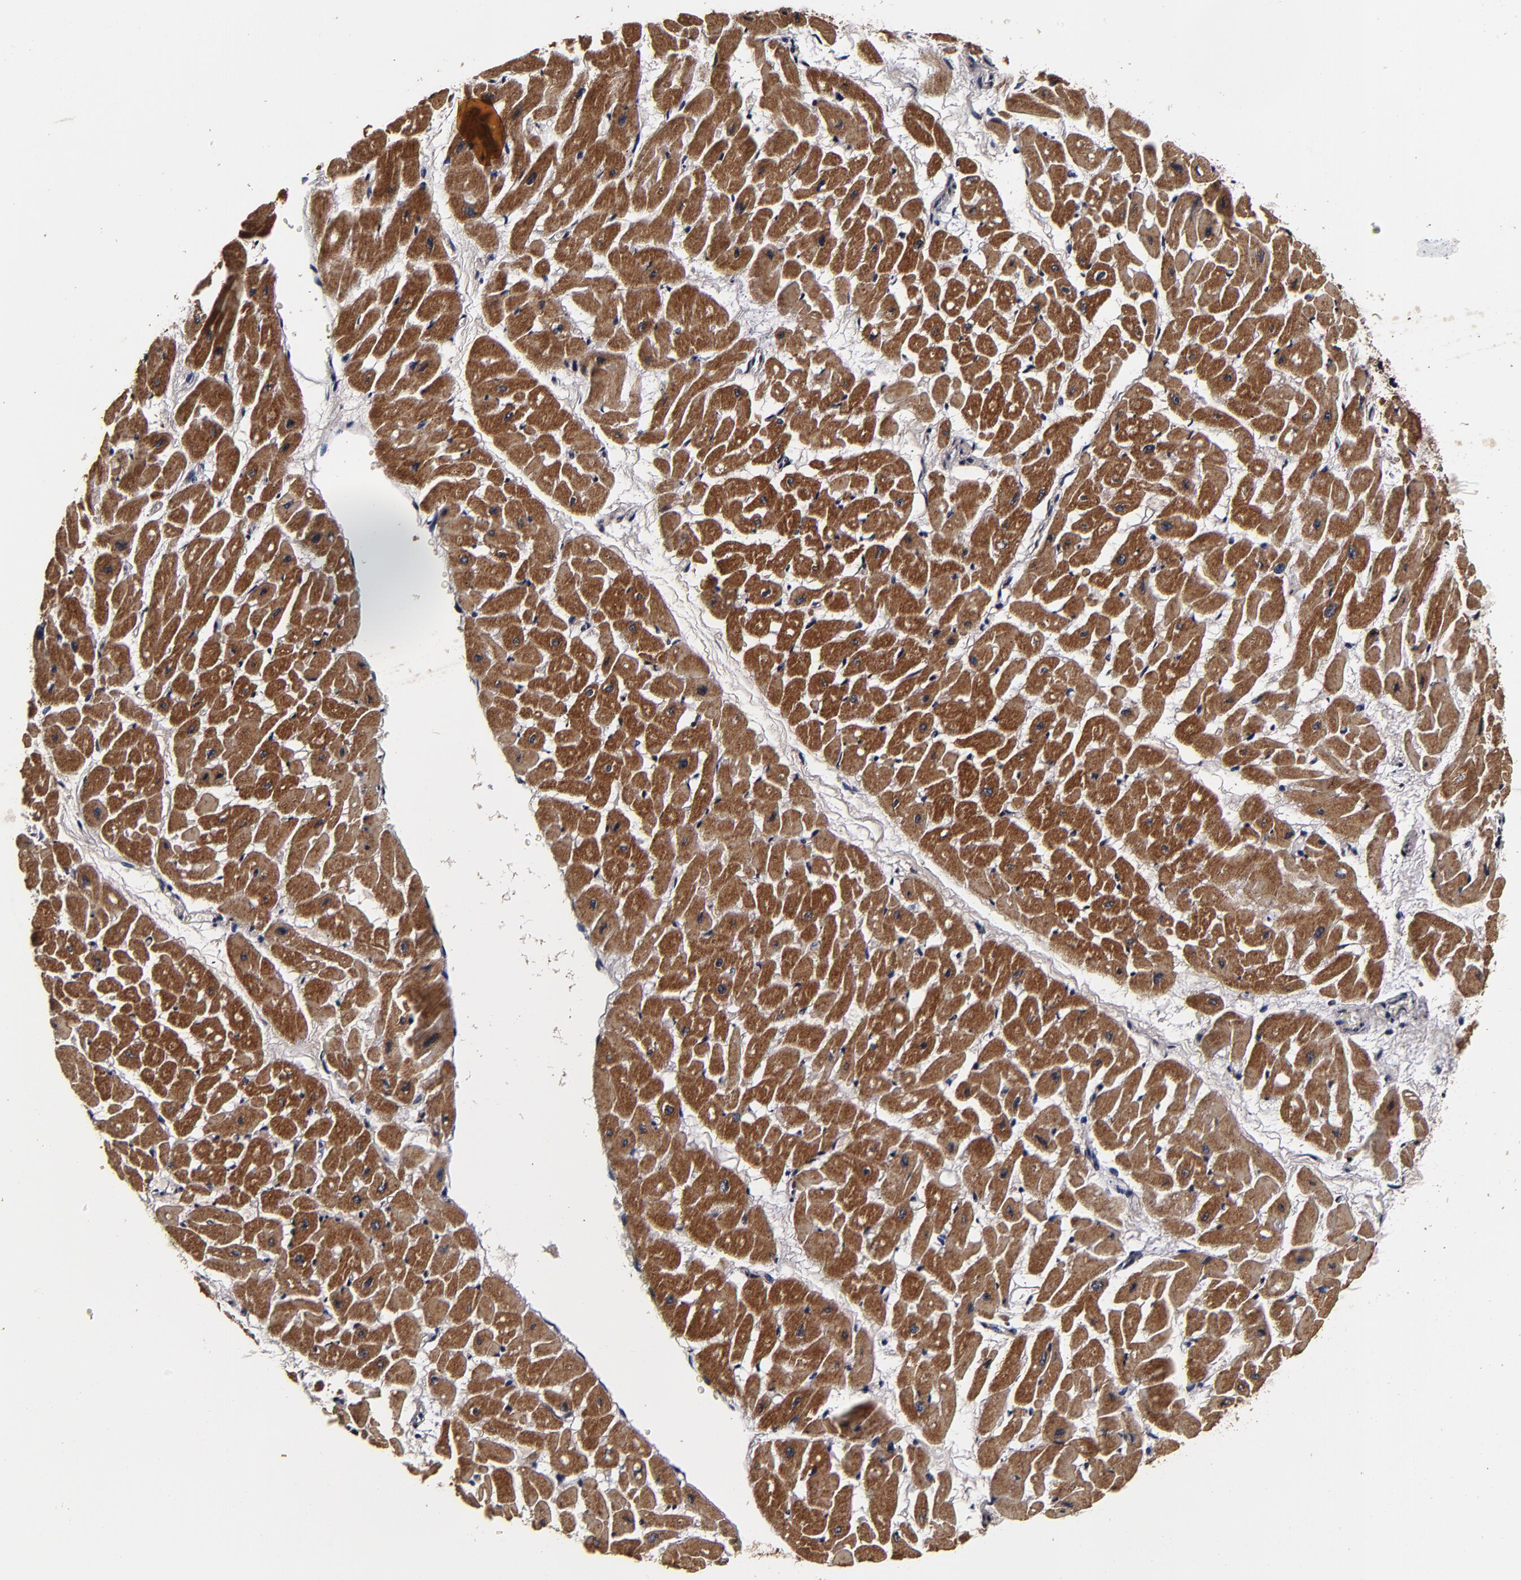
{"staining": {"intensity": "strong", "quantity": ">75%", "location": "cytoplasmic/membranous"}, "tissue": "heart muscle", "cell_type": "Cardiomyocytes", "image_type": "normal", "snomed": [{"axis": "morphology", "description": "Normal tissue, NOS"}, {"axis": "topography", "description": "Heart"}], "caption": "Protein expression analysis of normal heart muscle reveals strong cytoplasmic/membranous staining in approximately >75% of cardiomyocytes. The staining was performed using DAB, with brown indicating positive protein expression. Nuclei are stained blue with hematoxylin.", "gene": "MMP15", "patient": {"sex": "male", "age": 45}}